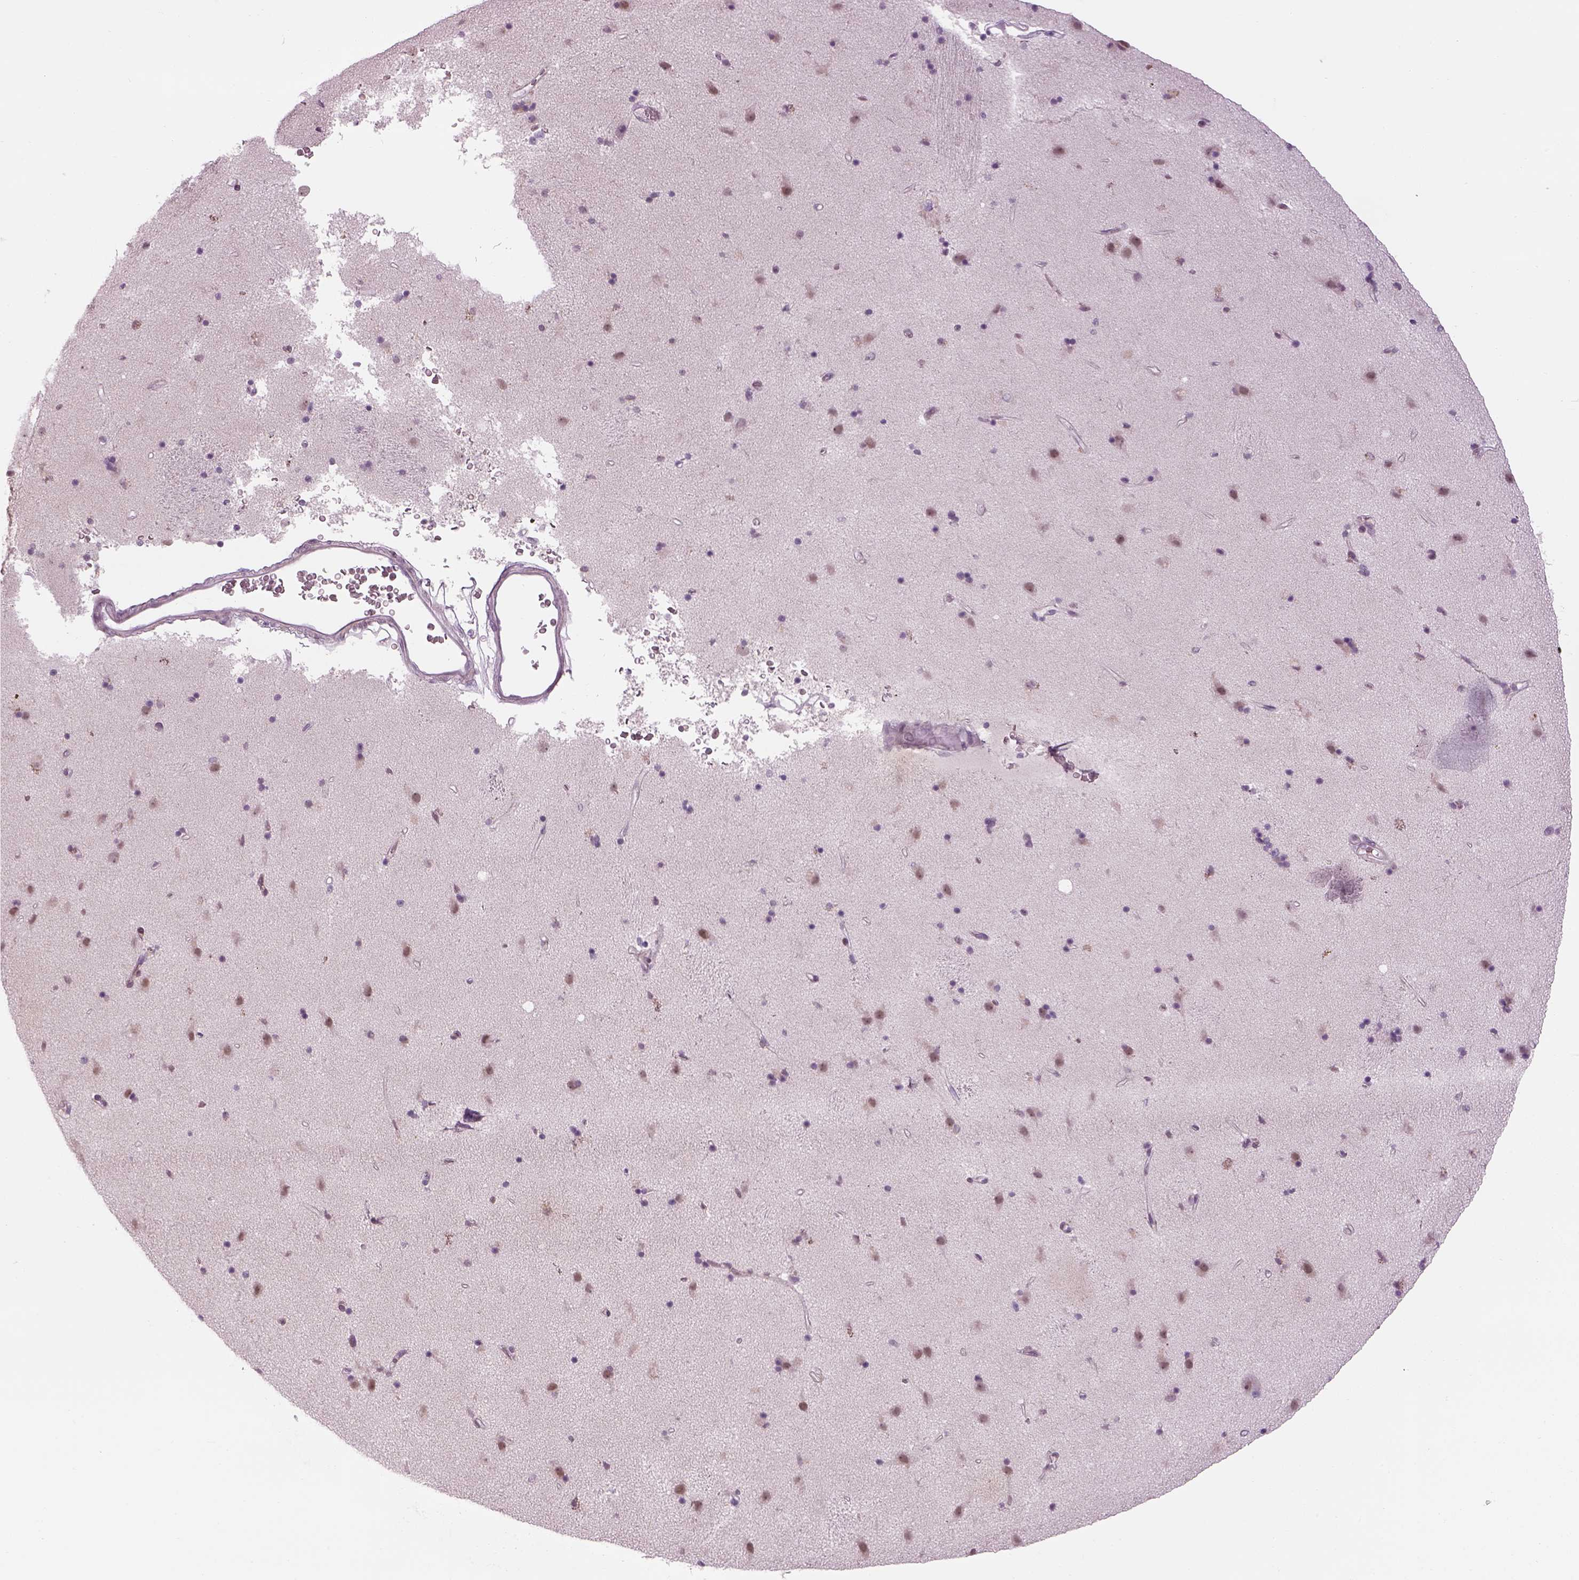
{"staining": {"intensity": "negative", "quantity": "none", "location": "none"}, "tissue": "caudate", "cell_type": "Glial cells", "image_type": "normal", "snomed": [{"axis": "morphology", "description": "Normal tissue, NOS"}, {"axis": "topography", "description": "Lateral ventricle wall"}], "caption": "This is an immunohistochemistry histopathology image of unremarkable human caudate. There is no staining in glial cells.", "gene": "LRRIQ3", "patient": {"sex": "female", "age": 71}}